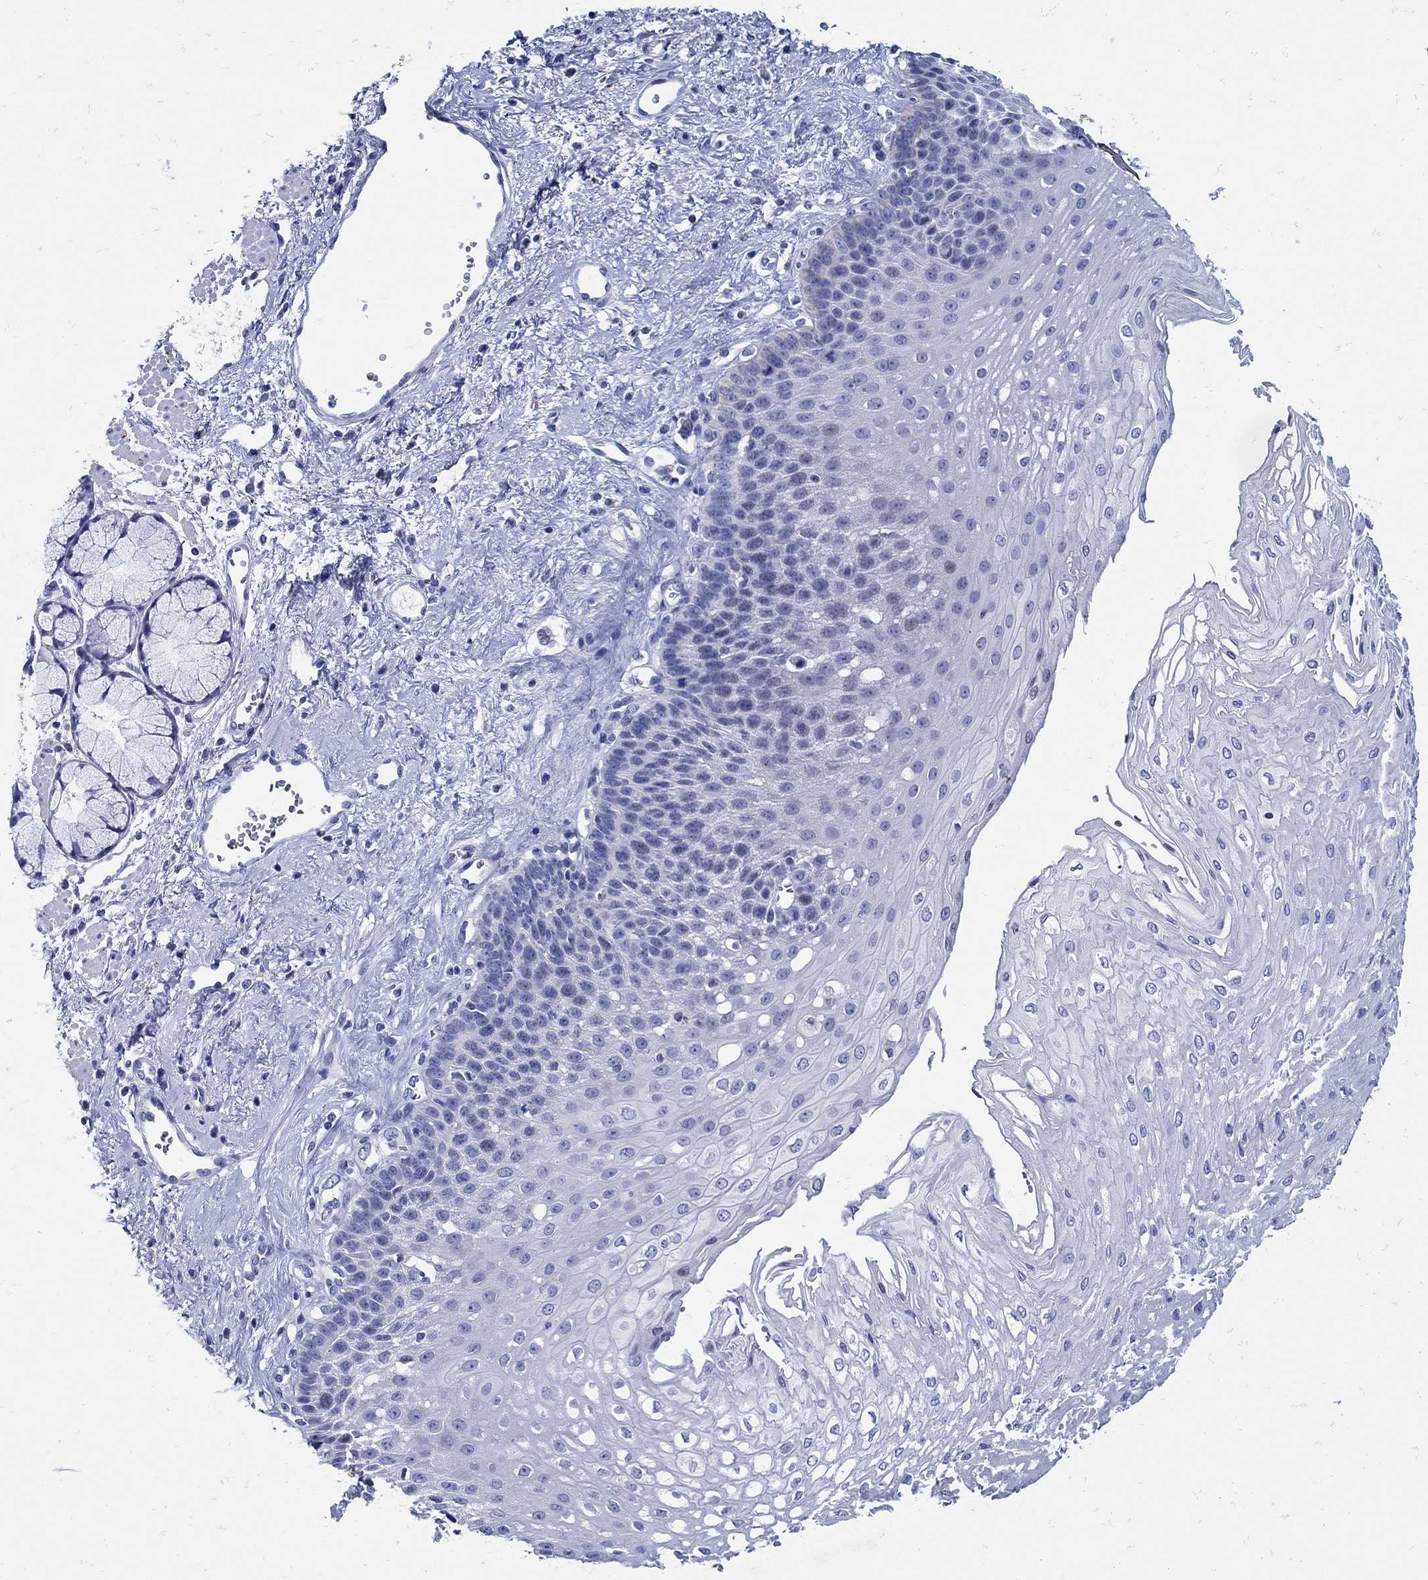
{"staining": {"intensity": "negative", "quantity": "none", "location": "none"}, "tissue": "esophagus", "cell_type": "Squamous epithelial cells", "image_type": "normal", "snomed": [{"axis": "morphology", "description": "Normal tissue, NOS"}, {"axis": "topography", "description": "Esophagus"}], "caption": "Squamous epithelial cells show no significant protein staining in unremarkable esophagus. The staining is performed using DAB brown chromogen with nuclei counter-stained in using hematoxylin.", "gene": "NOS1", "patient": {"sex": "female", "age": 62}}